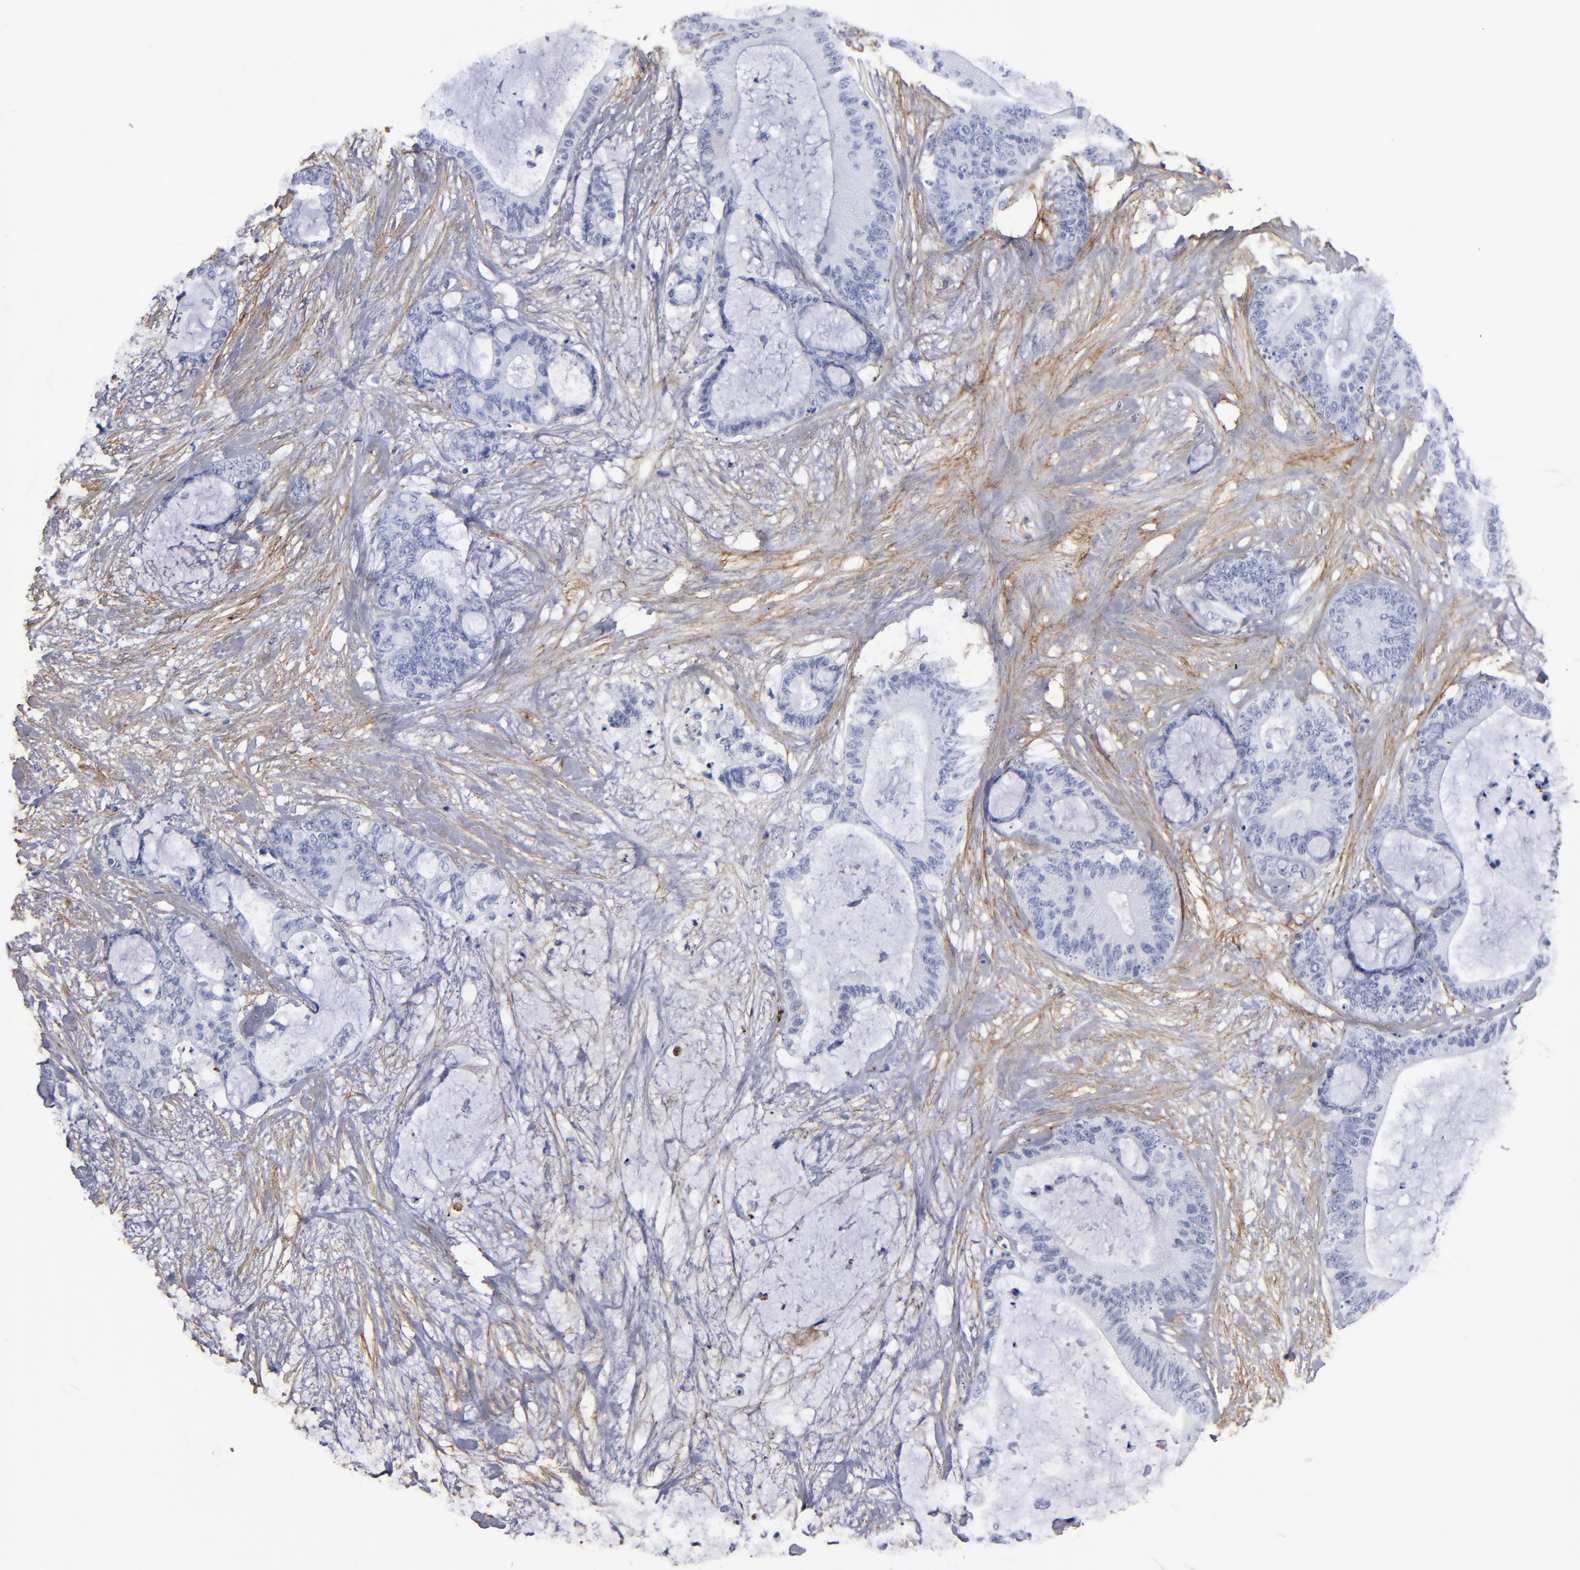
{"staining": {"intensity": "negative", "quantity": "none", "location": "none"}, "tissue": "liver cancer", "cell_type": "Tumor cells", "image_type": "cancer", "snomed": [{"axis": "morphology", "description": "Cholangiocarcinoma"}, {"axis": "topography", "description": "Liver"}], "caption": "Photomicrograph shows no protein positivity in tumor cells of liver cholangiocarcinoma tissue.", "gene": "EMILIN1", "patient": {"sex": "female", "age": 73}}